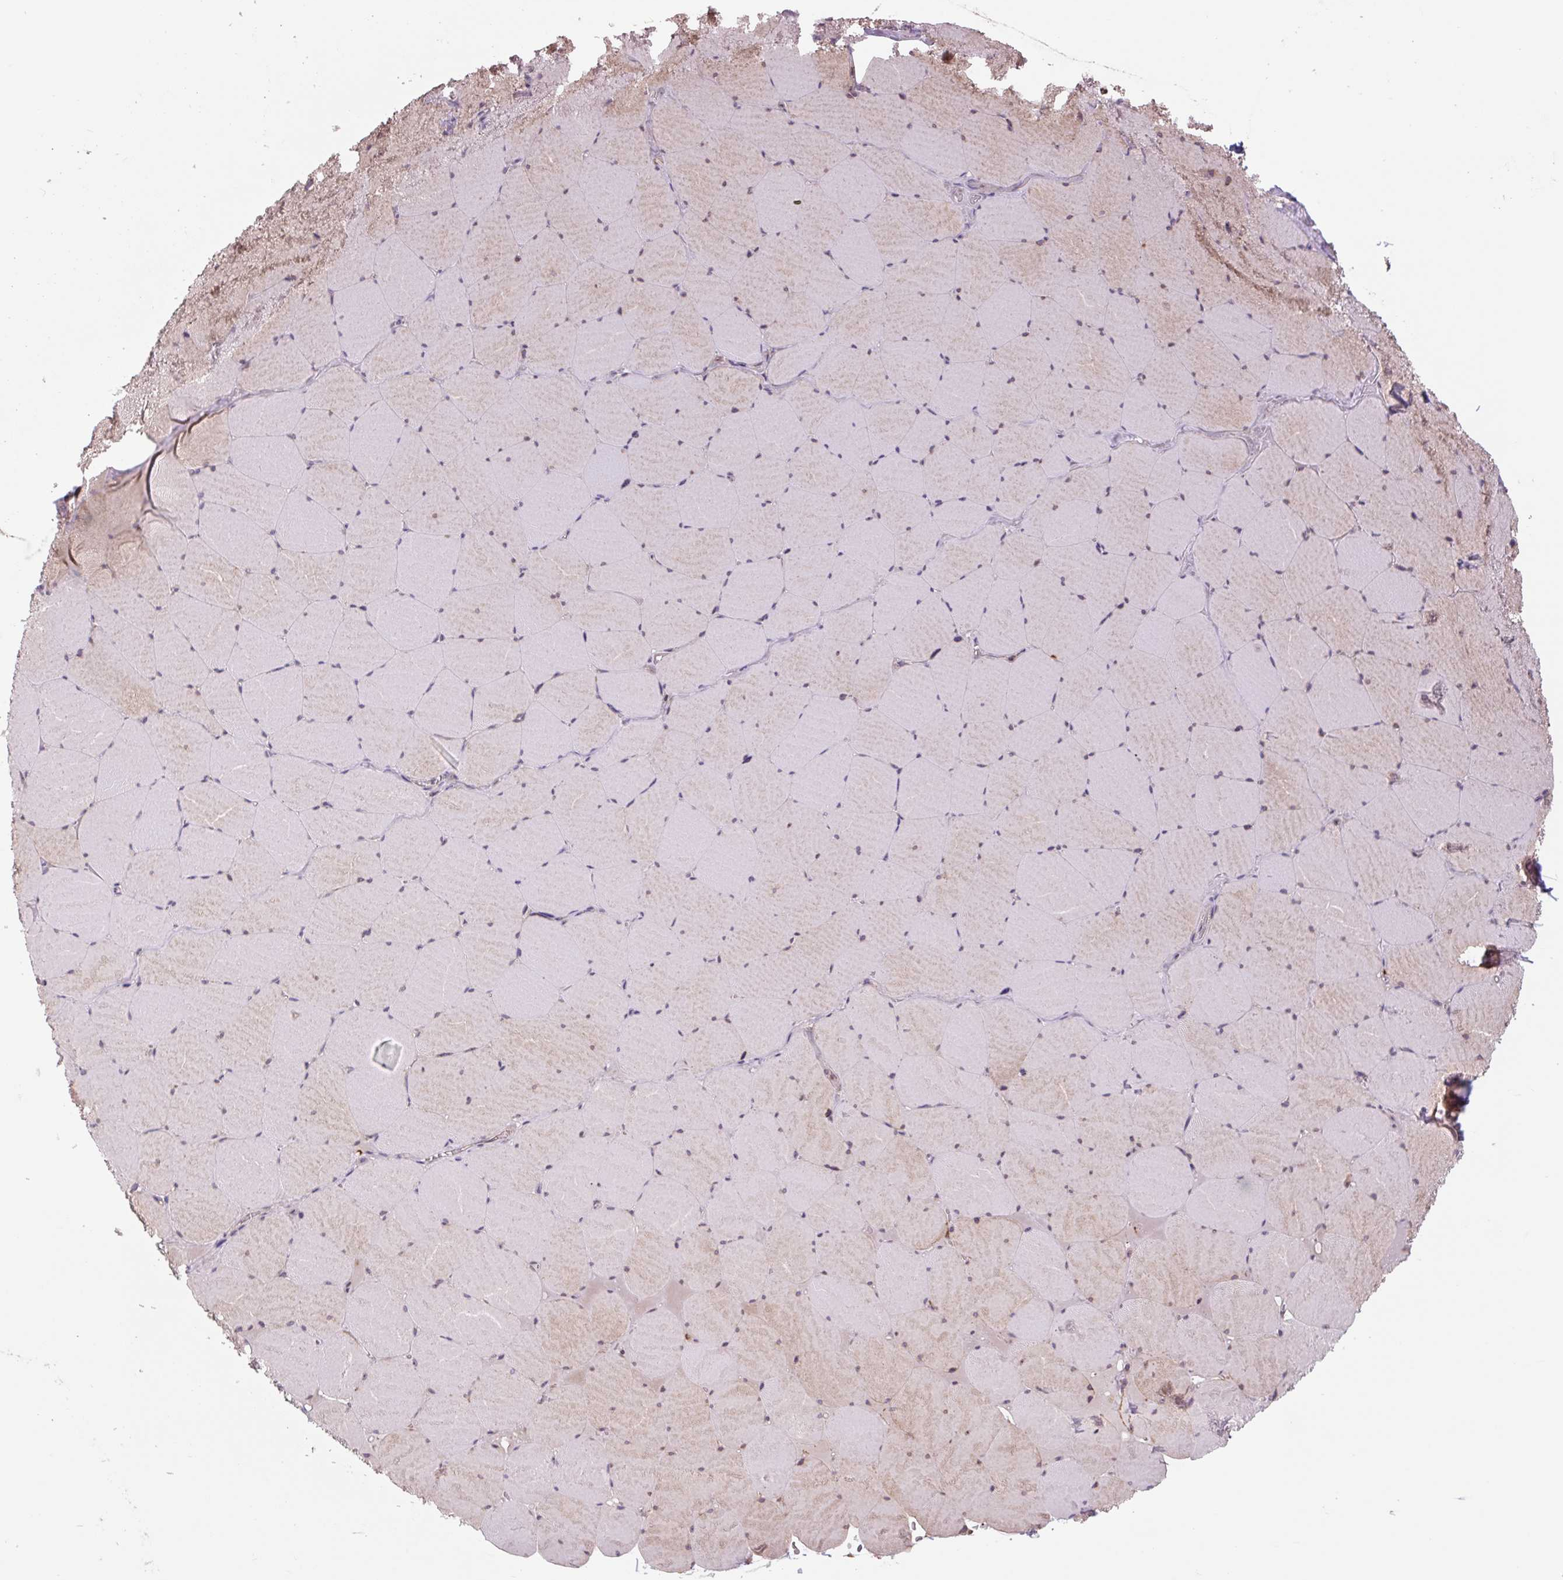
{"staining": {"intensity": "moderate", "quantity": "25%-75%", "location": "cytoplasmic/membranous"}, "tissue": "skeletal muscle", "cell_type": "Myocytes", "image_type": "normal", "snomed": [{"axis": "morphology", "description": "Normal tissue, NOS"}, {"axis": "topography", "description": "Skeletal muscle"}, {"axis": "topography", "description": "Head-Neck"}], "caption": "Protein expression analysis of benign skeletal muscle shows moderate cytoplasmic/membranous staining in about 25%-75% of myocytes. Using DAB (brown) and hematoxylin (blue) stains, captured at high magnification using brightfield microscopy.", "gene": "PLA2G4A", "patient": {"sex": "male", "age": 66}}